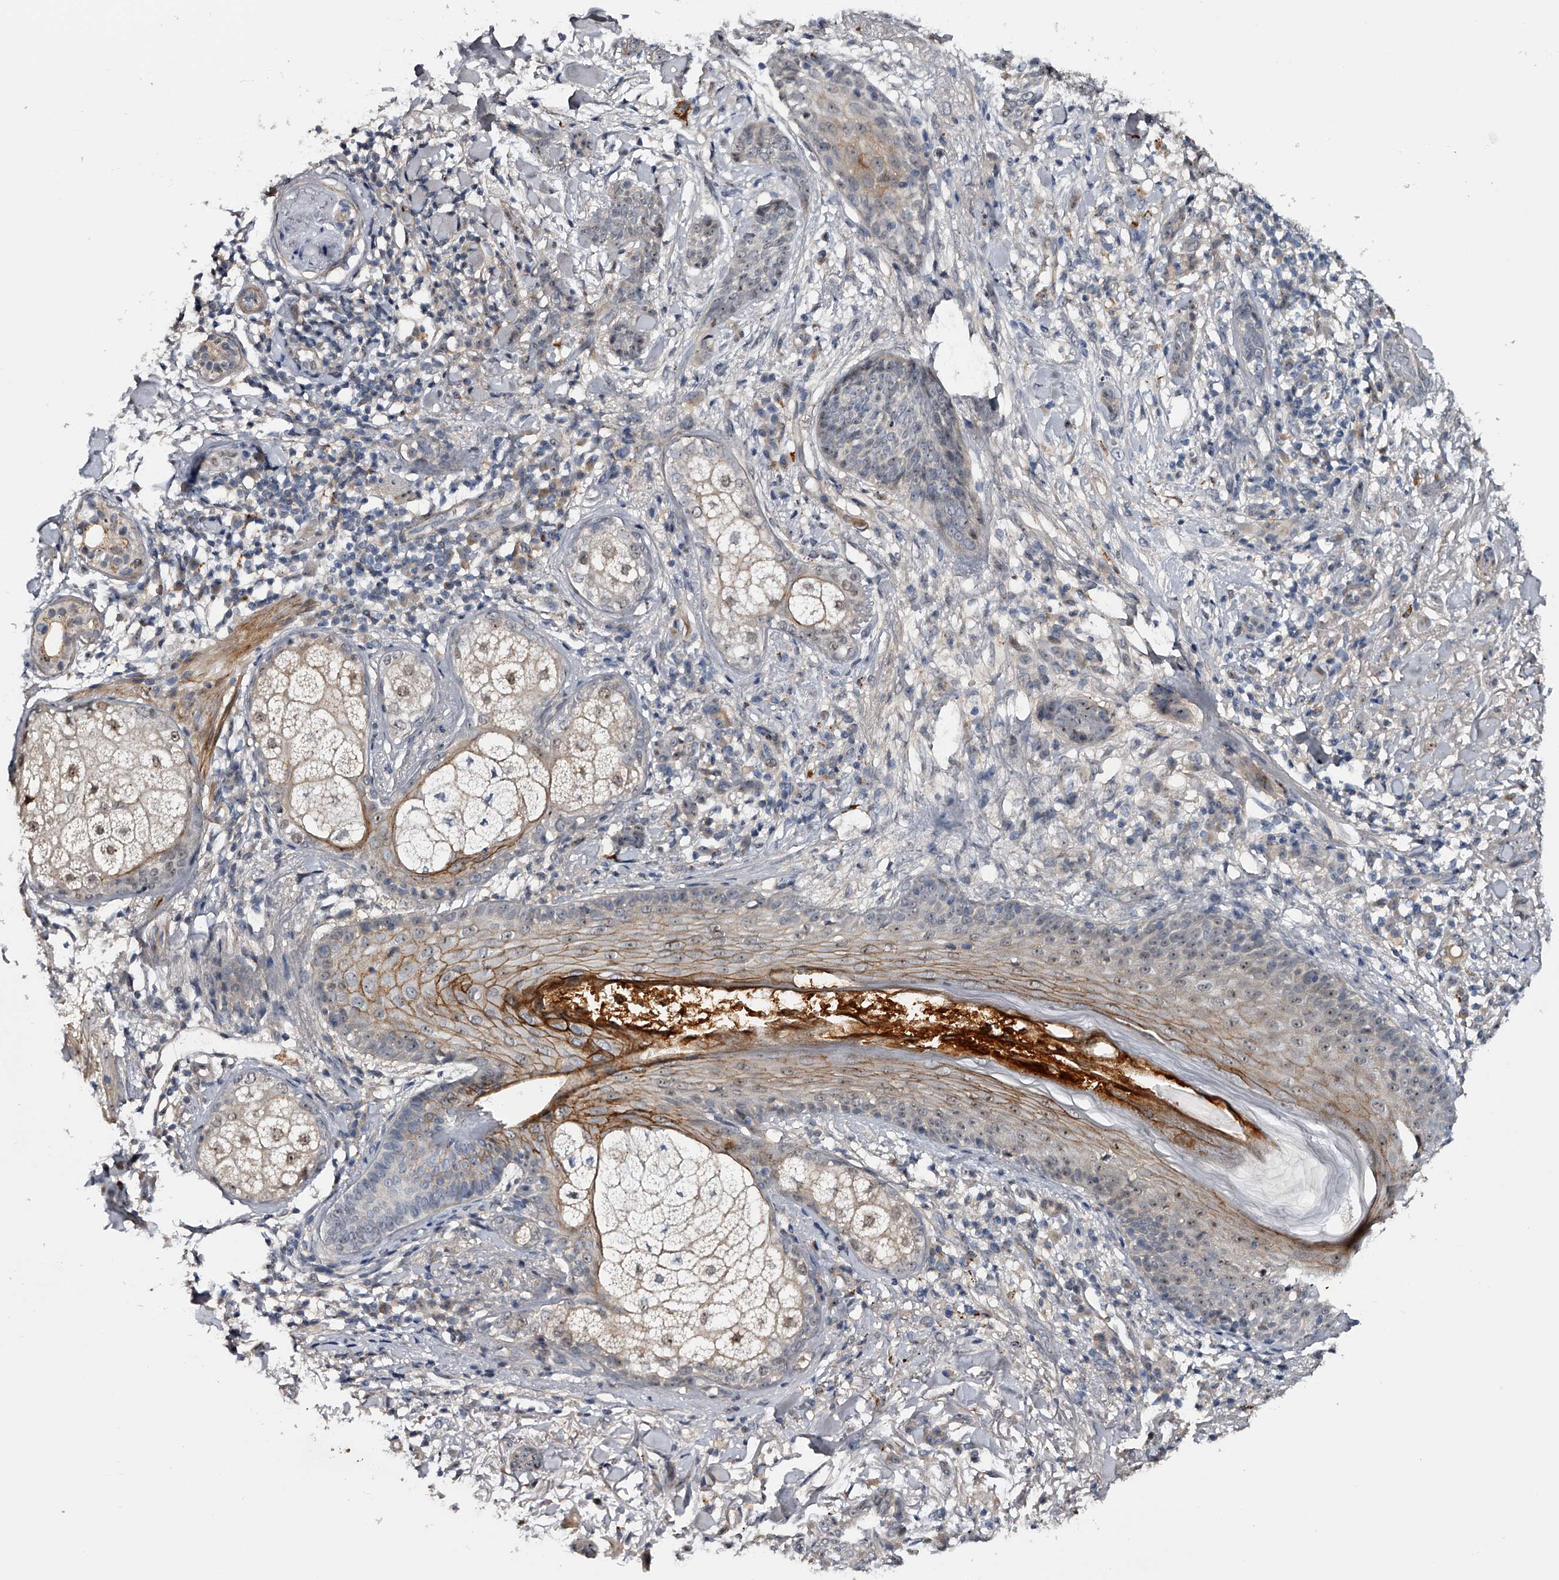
{"staining": {"intensity": "weak", "quantity": "25%-75%", "location": "nuclear"}, "tissue": "skin cancer", "cell_type": "Tumor cells", "image_type": "cancer", "snomed": [{"axis": "morphology", "description": "Basal cell carcinoma"}, {"axis": "topography", "description": "Skin"}], "caption": "High-power microscopy captured an immunohistochemistry (IHC) photomicrograph of basal cell carcinoma (skin), revealing weak nuclear positivity in about 25%-75% of tumor cells. (Brightfield microscopy of DAB IHC at high magnification).", "gene": "MDN1", "patient": {"sex": "male", "age": 85}}